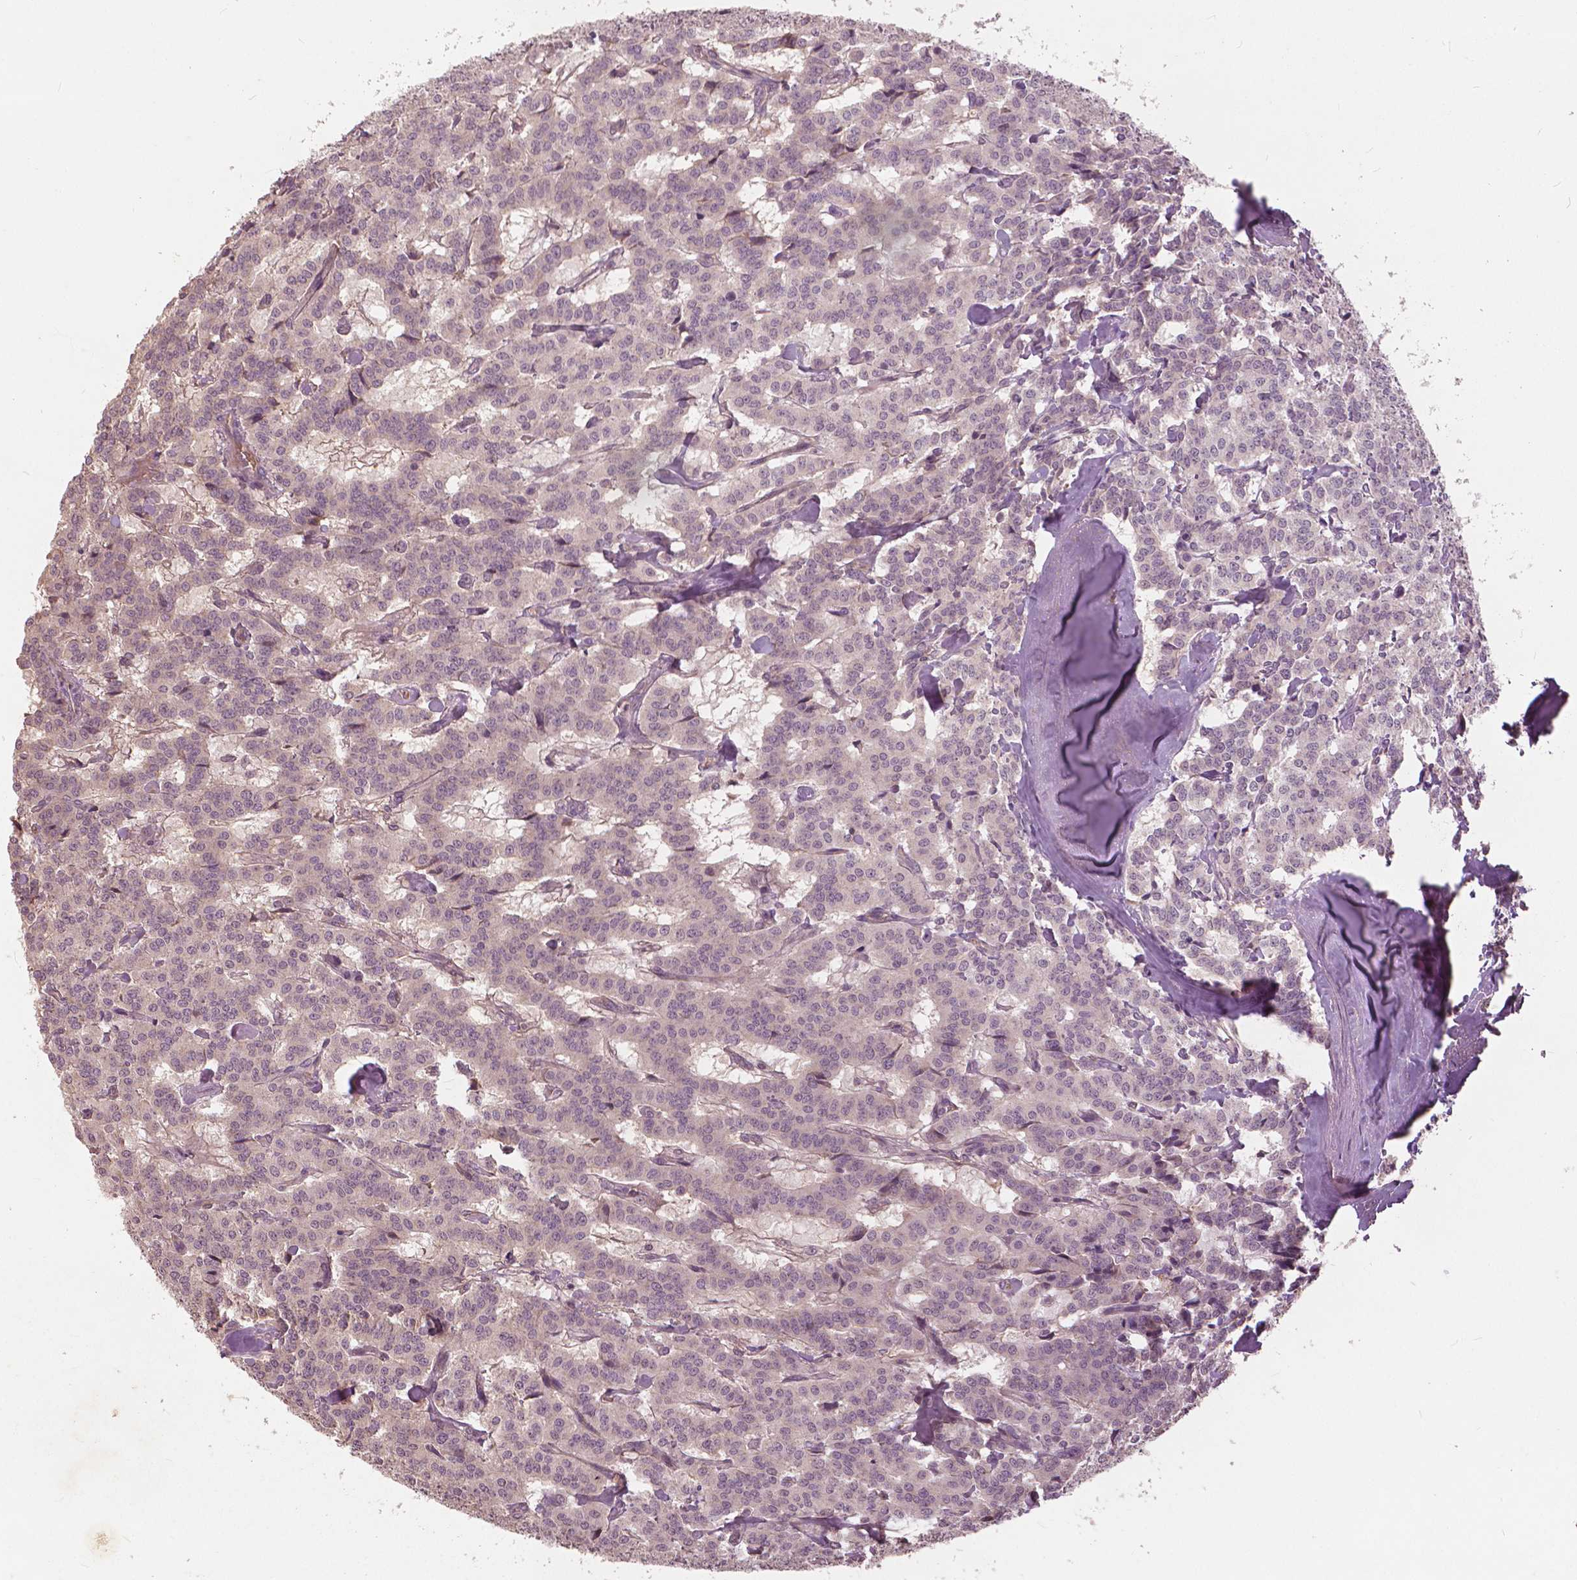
{"staining": {"intensity": "negative", "quantity": "none", "location": "none"}, "tissue": "carcinoid", "cell_type": "Tumor cells", "image_type": "cancer", "snomed": [{"axis": "morphology", "description": "Carcinoid, malignant, NOS"}, {"axis": "topography", "description": "Lung"}], "caption": "Immunohistochemistry histopathology image of human carcinoid stained for a protein (brown), which exhibits no positivity in tumor cells.", "gene": "ANGPTL4", "patient": {"sex": "female", "age": 46}}